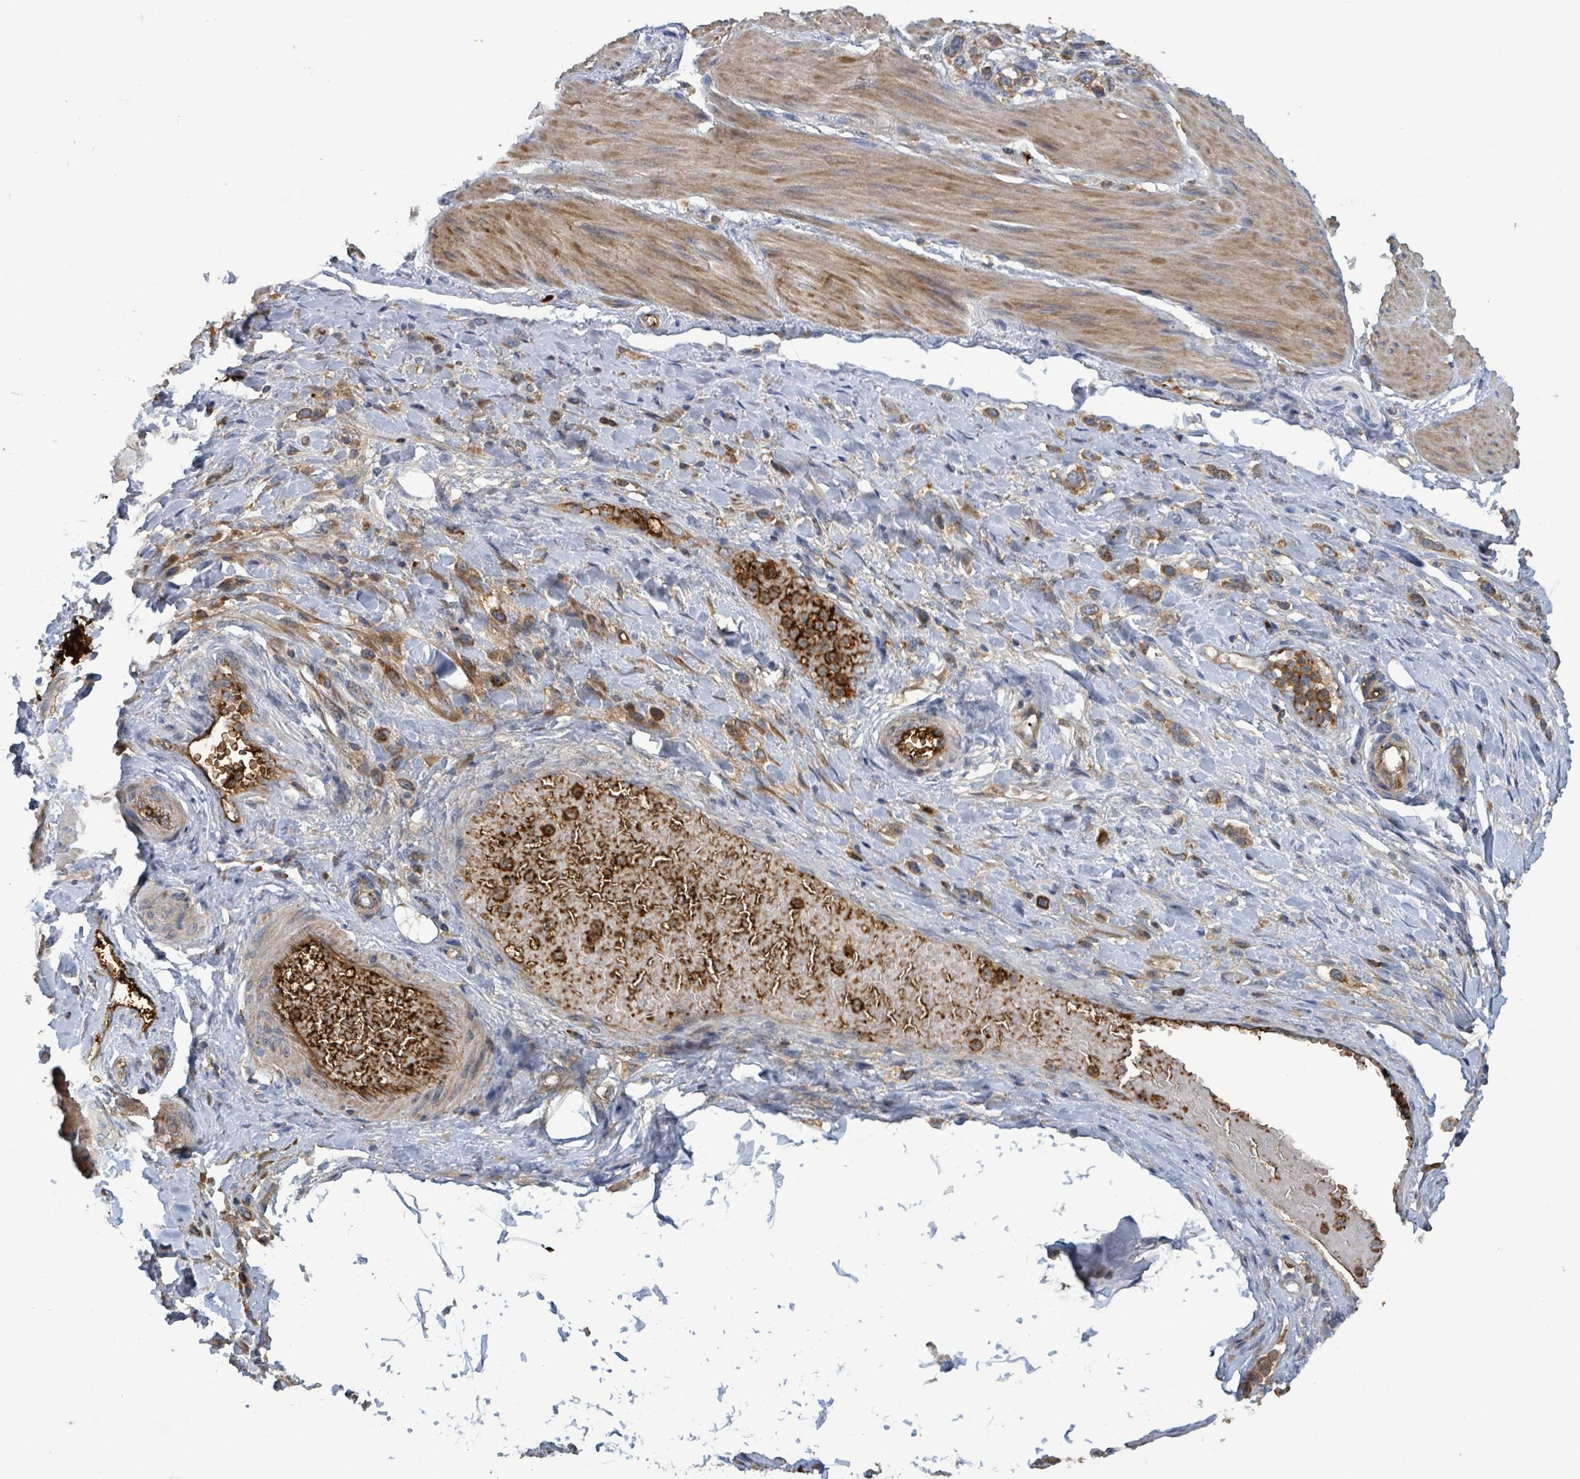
{"staining": {"intensity": "moderate", "quantity": ">75%", "location": "cytoplasmic/membranous"}, "tissue": "stomach cancer", "cell_type": "Tumor cells", "image_type": "cancer", "snomed": [{"axis": "morphology", "description": "Adenocarcinoma, NOS"}, {"axis": "topography", "description": "Stomach"}], "caption": "DAB immunohistochemical staining of stomach cancer shows moderate cytoplasmic/membranous protein expression in approximately >75% of tumor cells.", "gene": "PLAAT1", "patient": {"sex": "female", "age": 65}}